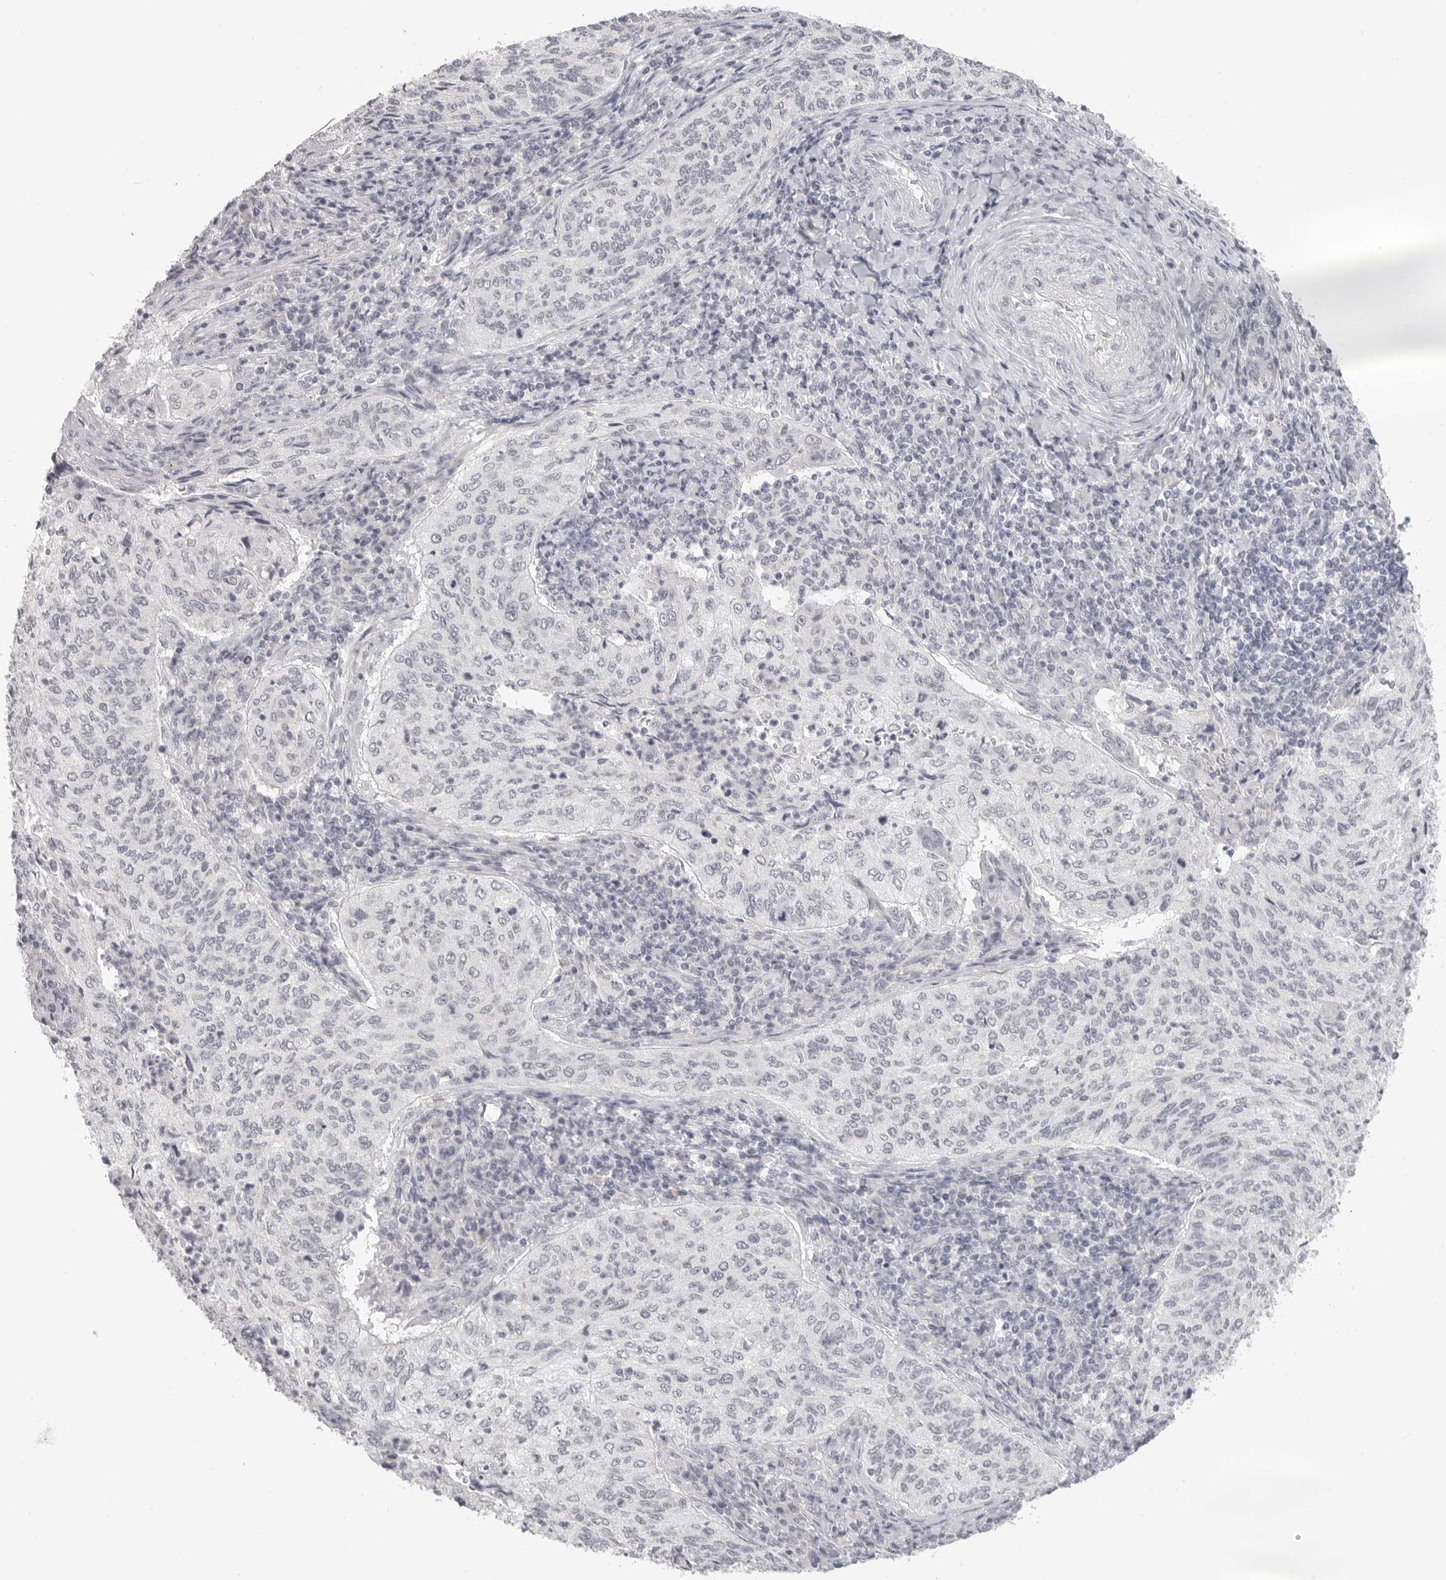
{"staining": {"intensity": "negative", "quantity": "none", "location": "none"}, "tissue": "cervical cancer", "cell_type": "Tumor cells", "image_type": "cancer", "snomed": [{"axis": "morphology", "description": "Squamous cell carcinoma, NOS"}, {"axis": "topography", "description": "Cervix"}], "caption": "High magnification brightfield microscopy of squamous cell carcinoma (cervical) stained with DAB (3,3'-diaminobenzidine) (brown) and counterstained with hematoxylin (blue): tumor cells show no significant expression.", "gene": "KLK11", "patient": {"sex": "female", "age": 30}}